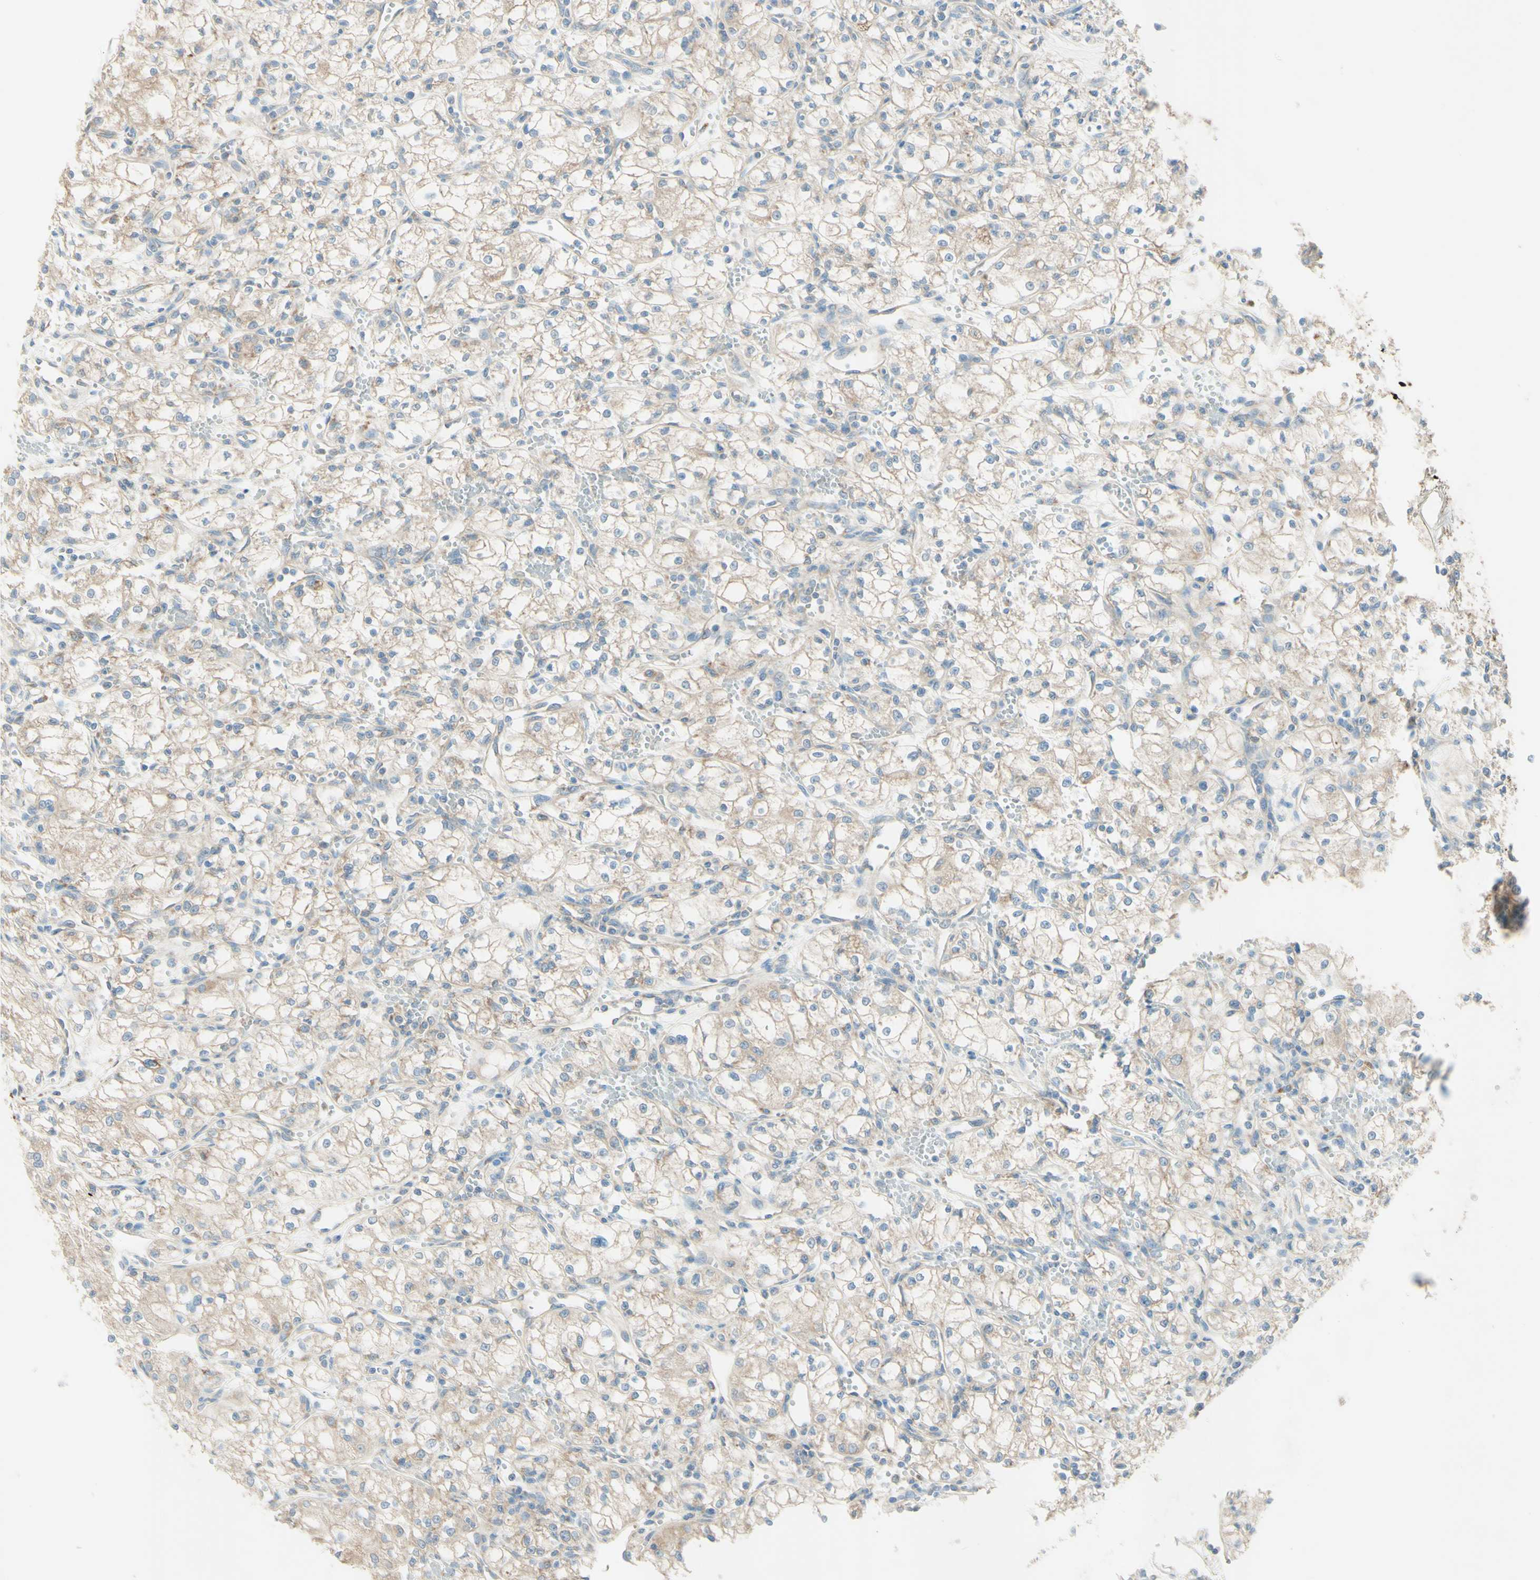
{"staining": {"intensity": "weak", "quantity": "25%-75%", "location": "cytoplasmic/membranous"}, "tissue": "renal cancer", "cell_type": "Tumor cells", "image_type": "cancer", "snomed": [{"axis": "morphology", "description": "Normal tissue, NOS"}, {"axis": "morphology", "description": "Adenocarcinoma, NOS"}, {"axis": "topography", "description": "Kidney"}], "caption": "Renal cancer (adenocarcinoma) stained with IHC exhibits weak cytoplasmic/membranous staining in about 25%-75% of tumor cells.", "gene": "ARMC10", "patient": {"sex": "male", "age": 59}}